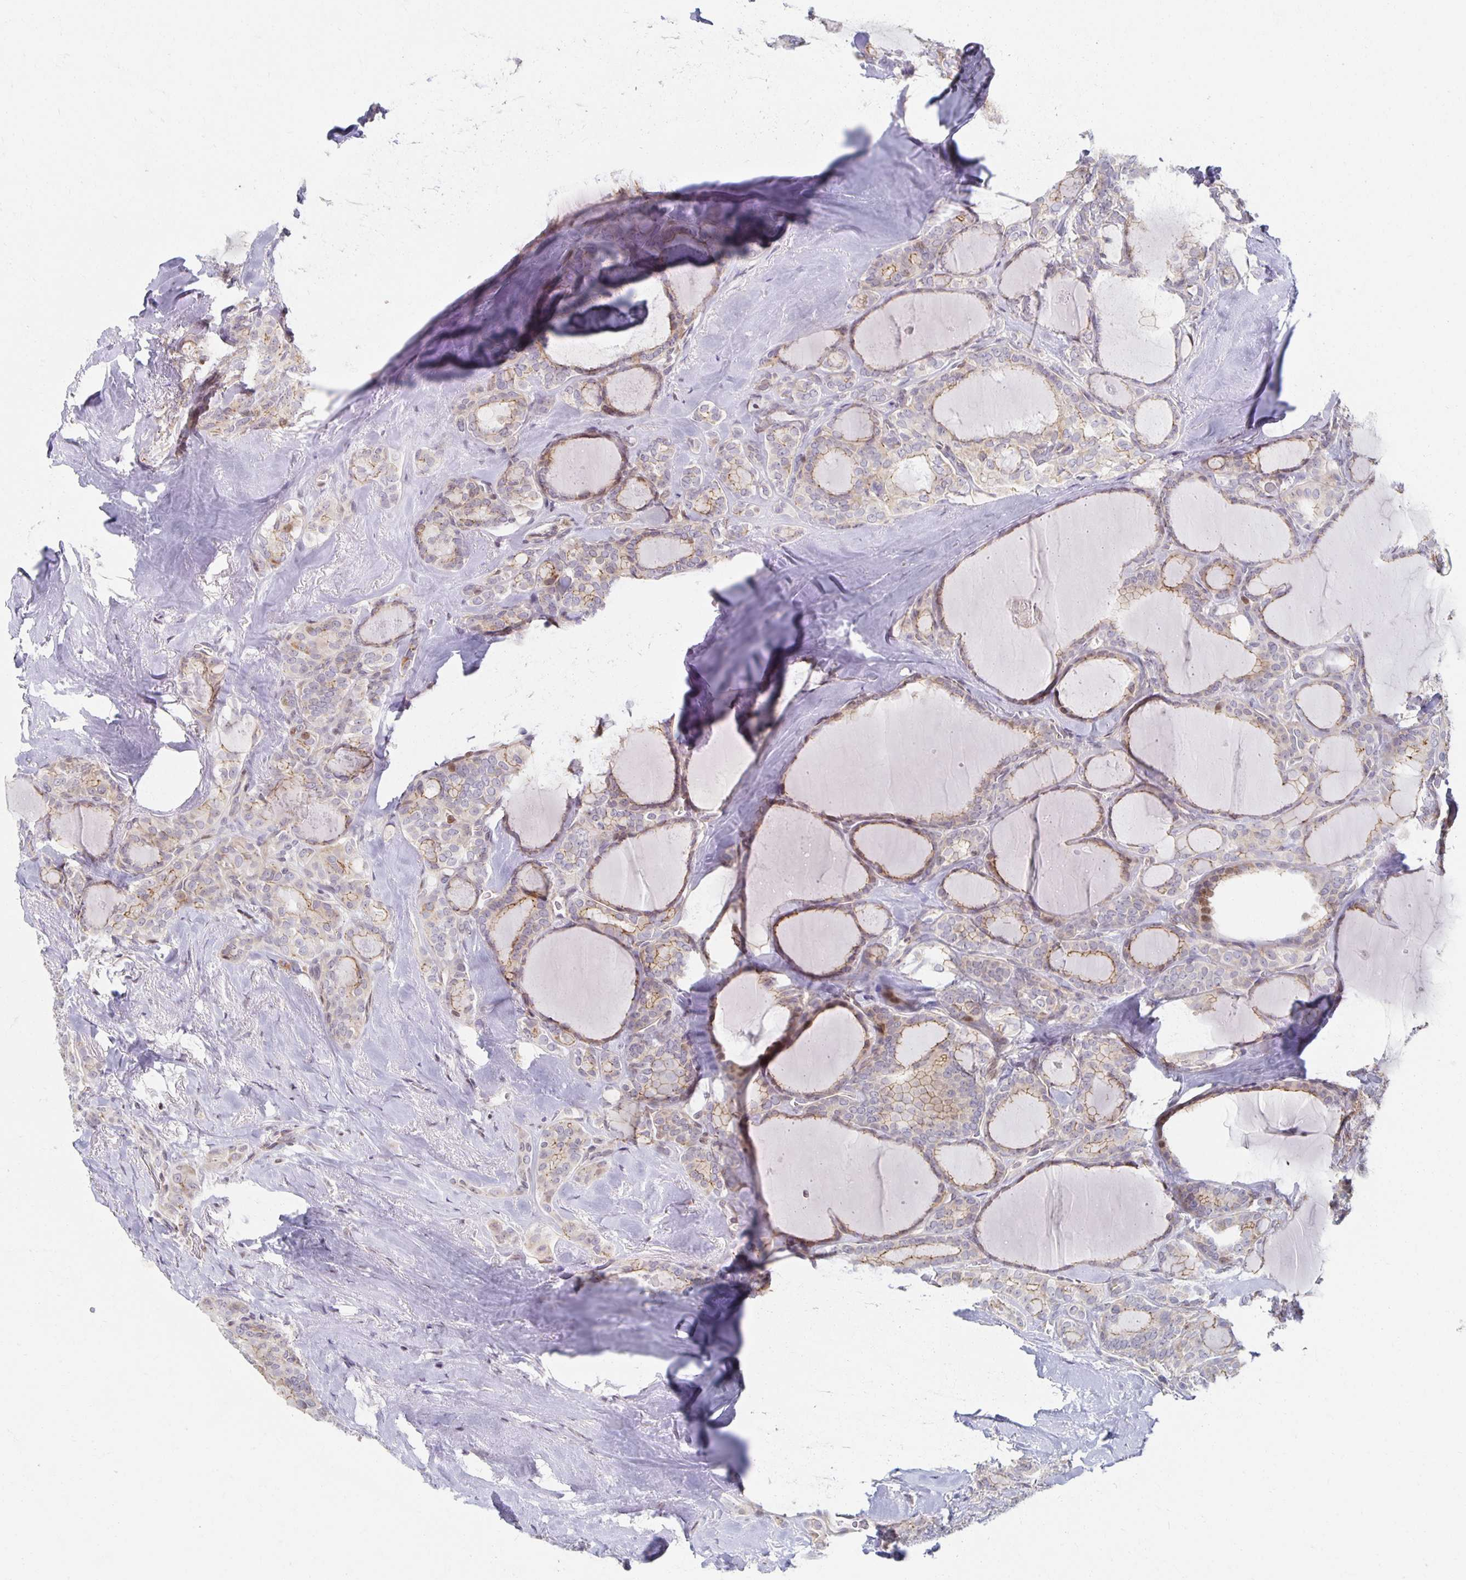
{"staining": {"intensity": "weak", "quantity": "<25%", "location": "cytoplasmic/membranous"}, "tissue": "thyroid cancer", "cell_type": "Tumor cells", "image_type": "cancer", "snomed": [{"axis": "morphology", "description": "Papillary adenocarcinoma, NOS"}, {"axis": "topography", "description": "Thyroid gland"}], "caption": "Tumor cells are negative for brown protein staining in thyroid cancer. (DAB (3,3'-diaminobenzidine) immunohistochemistry, high magnification).", "gene": "HCFC1R1", "patient": {"sex": "male", "age": 30}}